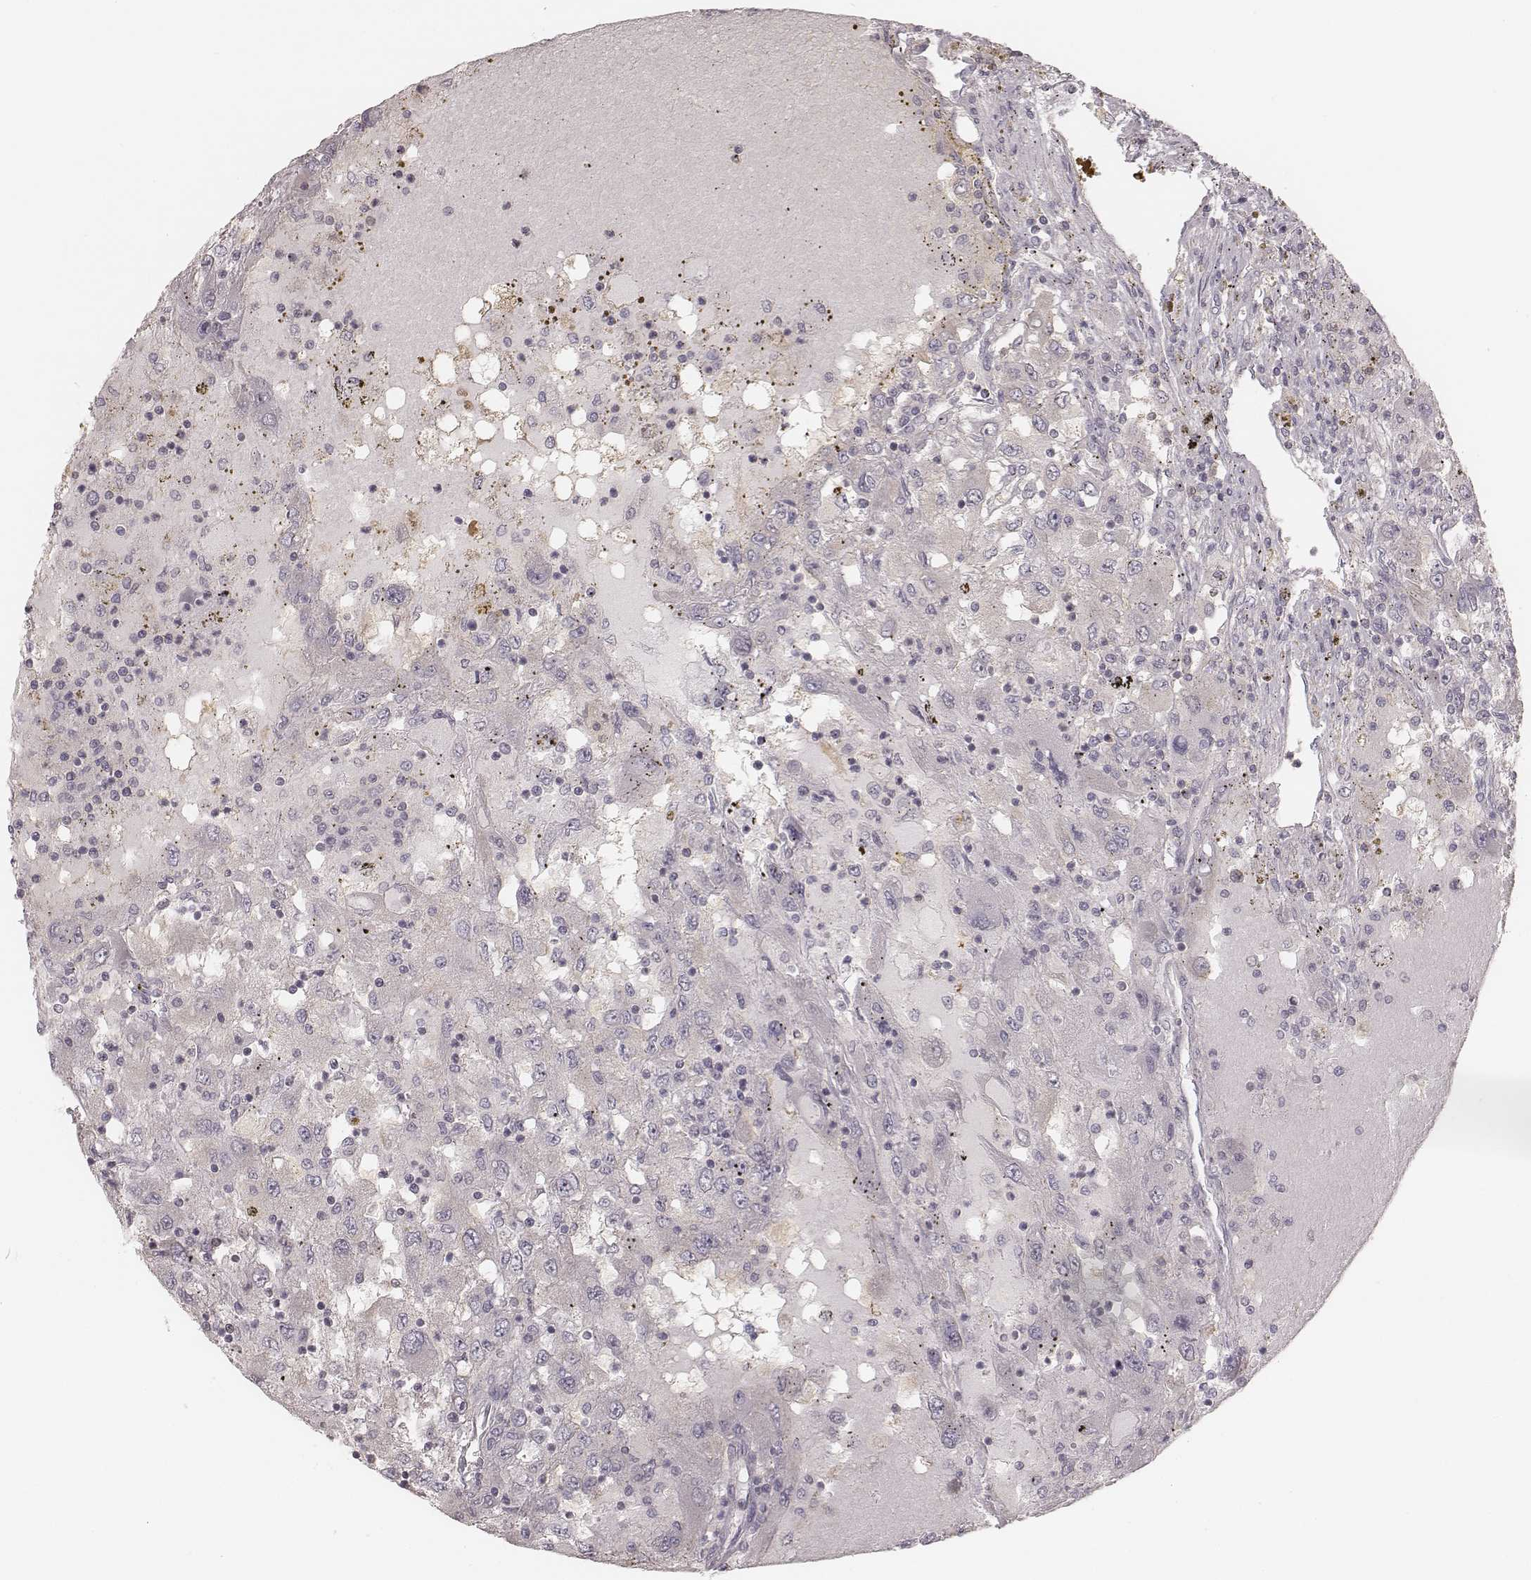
{"staining": {"intensity": "negative", "quantity": "none", "location": "none"}, "tissue": "renal cancer", "cell_type": "Tumor cells", "image_type": "cancer", "snomed": [{"axis": "morphology", "description": "Adenocarcinoma, NOS"}, {"axis": "topography", "description": "Kidney"}], "caption": "This is an immunohistochemistry (IHC) image of adenocarcinoma (renal). There is no staining in tumor cells.", "gene": "TDRD5", "patient": {"sex": "female", "age": 67}}